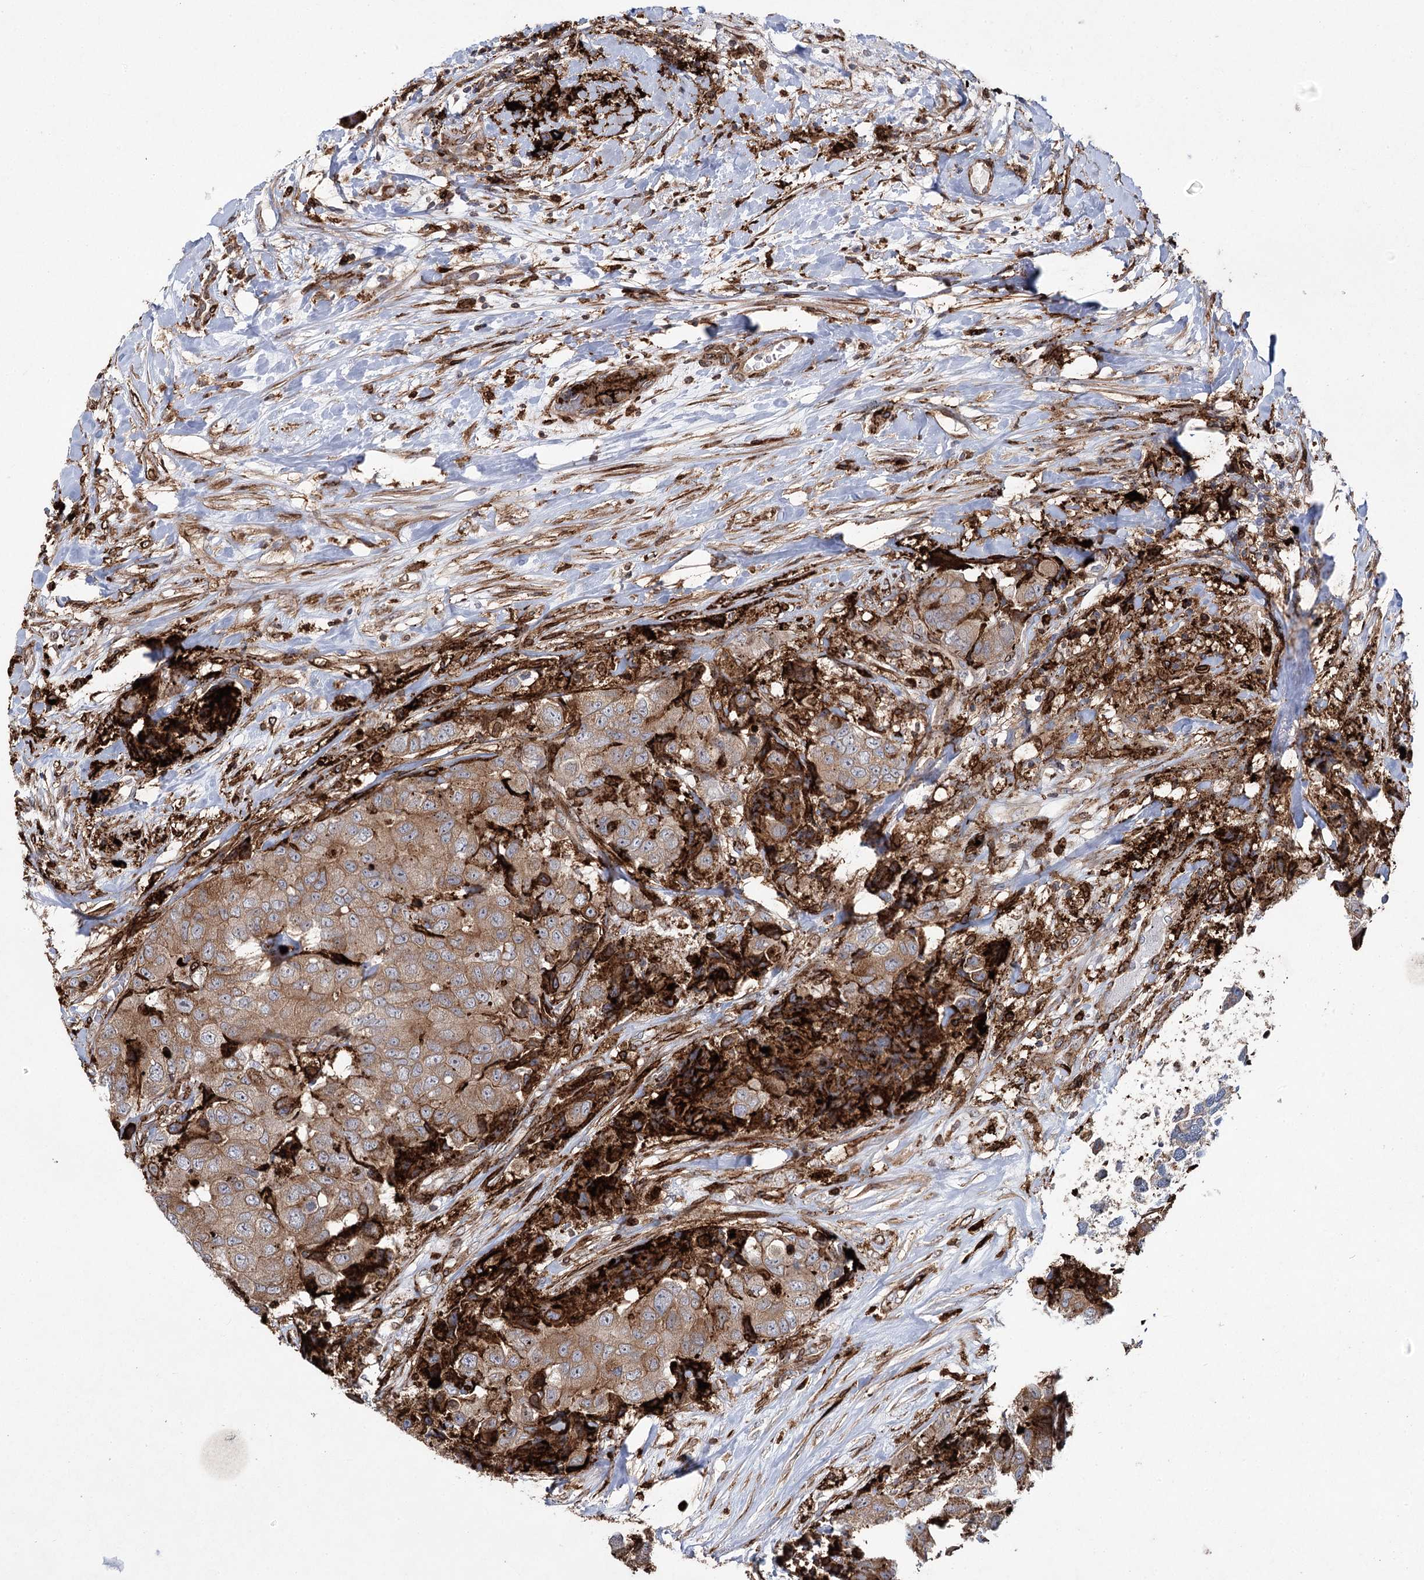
{"staining": {"intensity": "moderate", "quantity": ">75%", "location": "cytoplasmic/membranous"}, "tissue": "breast cancer", "cell_type": "Tumor cells", "image_type": "cancer", "snomed": [{"axis": "morphology", "description": "Duct carcinoma"}, {"axis": "topography", "description": "Breast"}], "caption": "The immunohistochemical stain shows moderate cytoplasmic/membranous positivity in tumor cells of breast intraductal carcinoma tissue.", "gene": "DCUN1D4", "patient": {"sex": "female", "age": 62}}